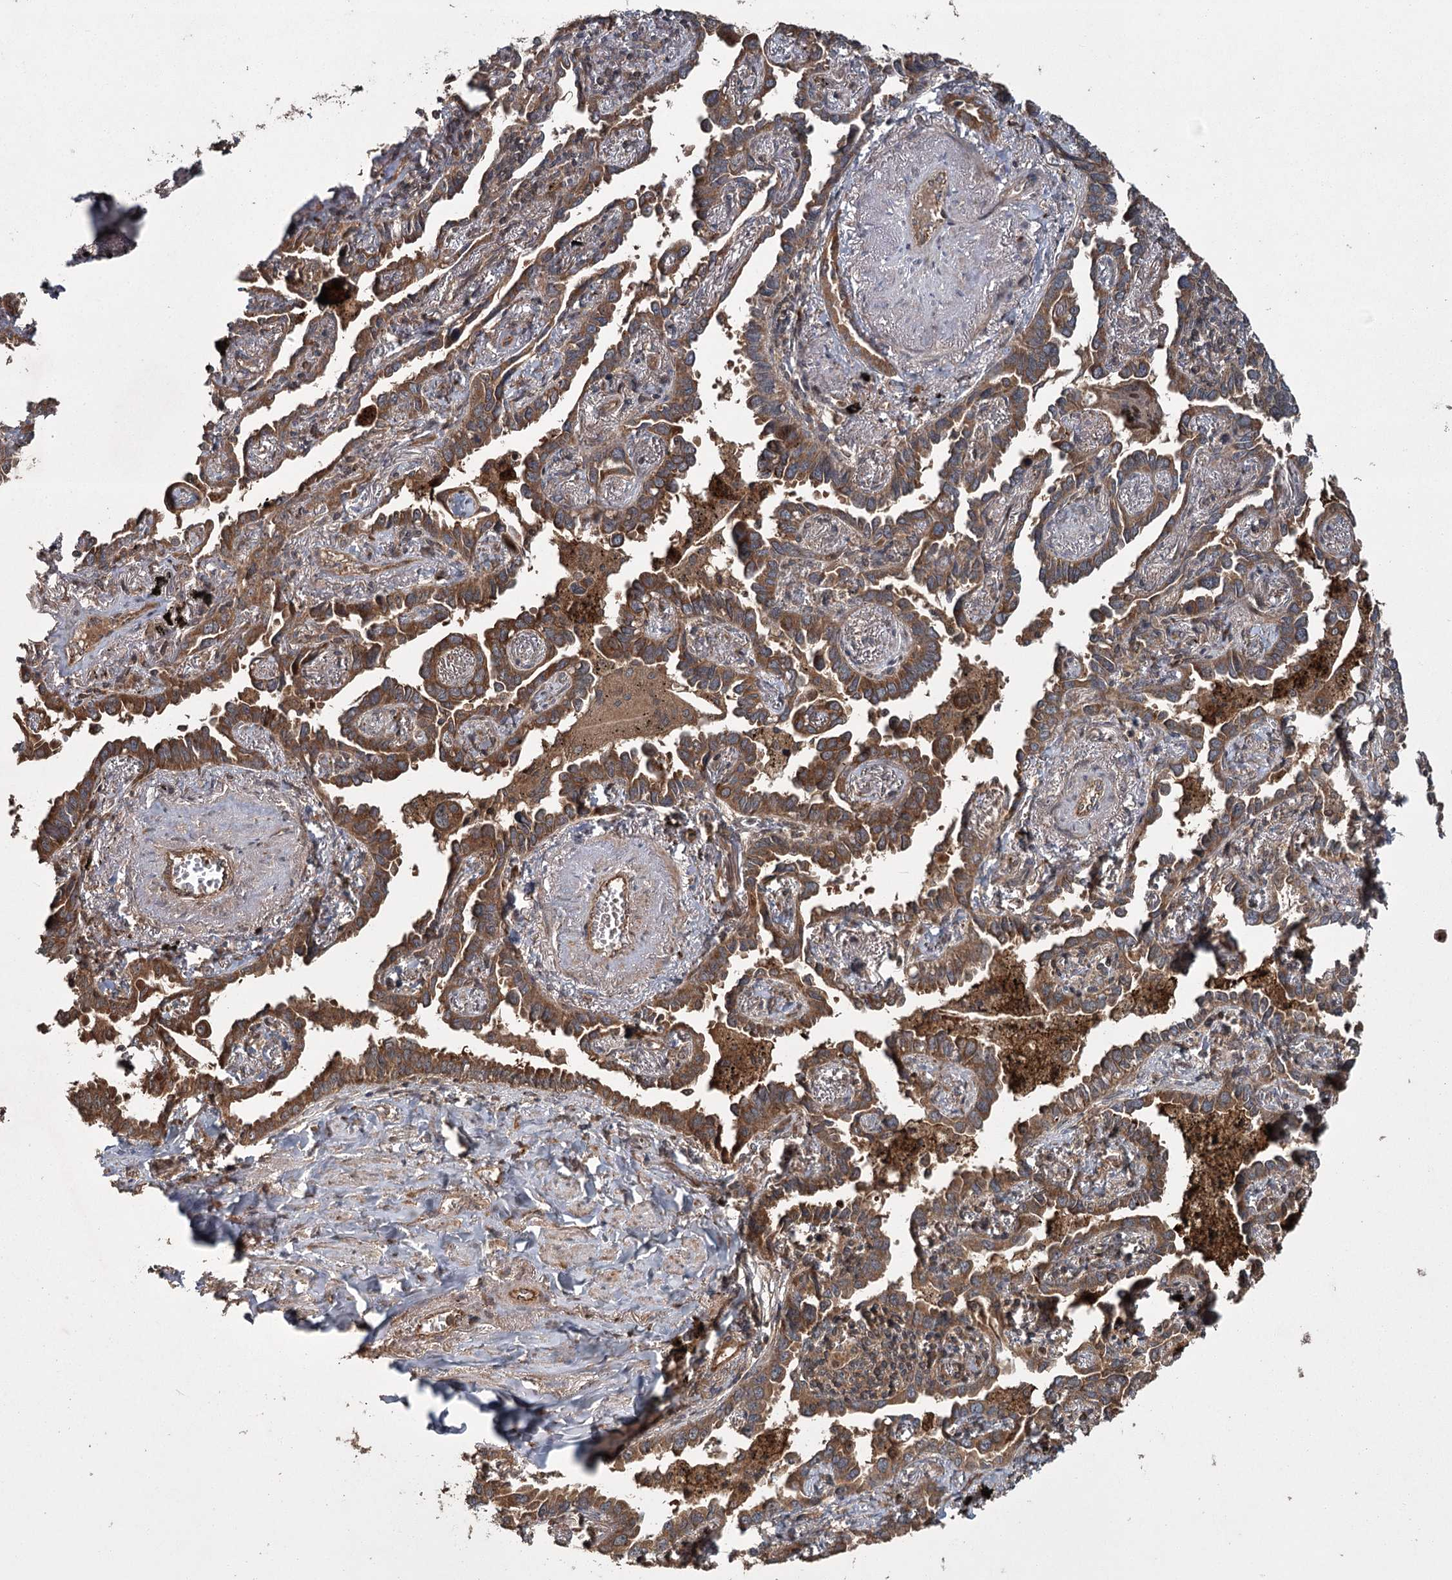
{"staining": {"intensity": "strong", "quantity": ">75%", "location": "cytoplasmic/membranous"}, "tissue": "lung cancer", "cell_type": "Tumor cells", "image_type": "cancer", "snomed": [{"axis": "morphology", "description": "Adenocarcinoma, NOS"}, {"axis": "topography", "description": "Lung"}], "caption": "Immunohistochemical staining of lung cancer displays high levels of strong cytoplasmic/membranous expression in approximately >75% of tumor cells. (DAB (3,3'-diaminobenzidine) IHC with brightfield microscopy, high magnification).", "gene": "RPAP3", "patient": {"sex": "male", "age": 67}}